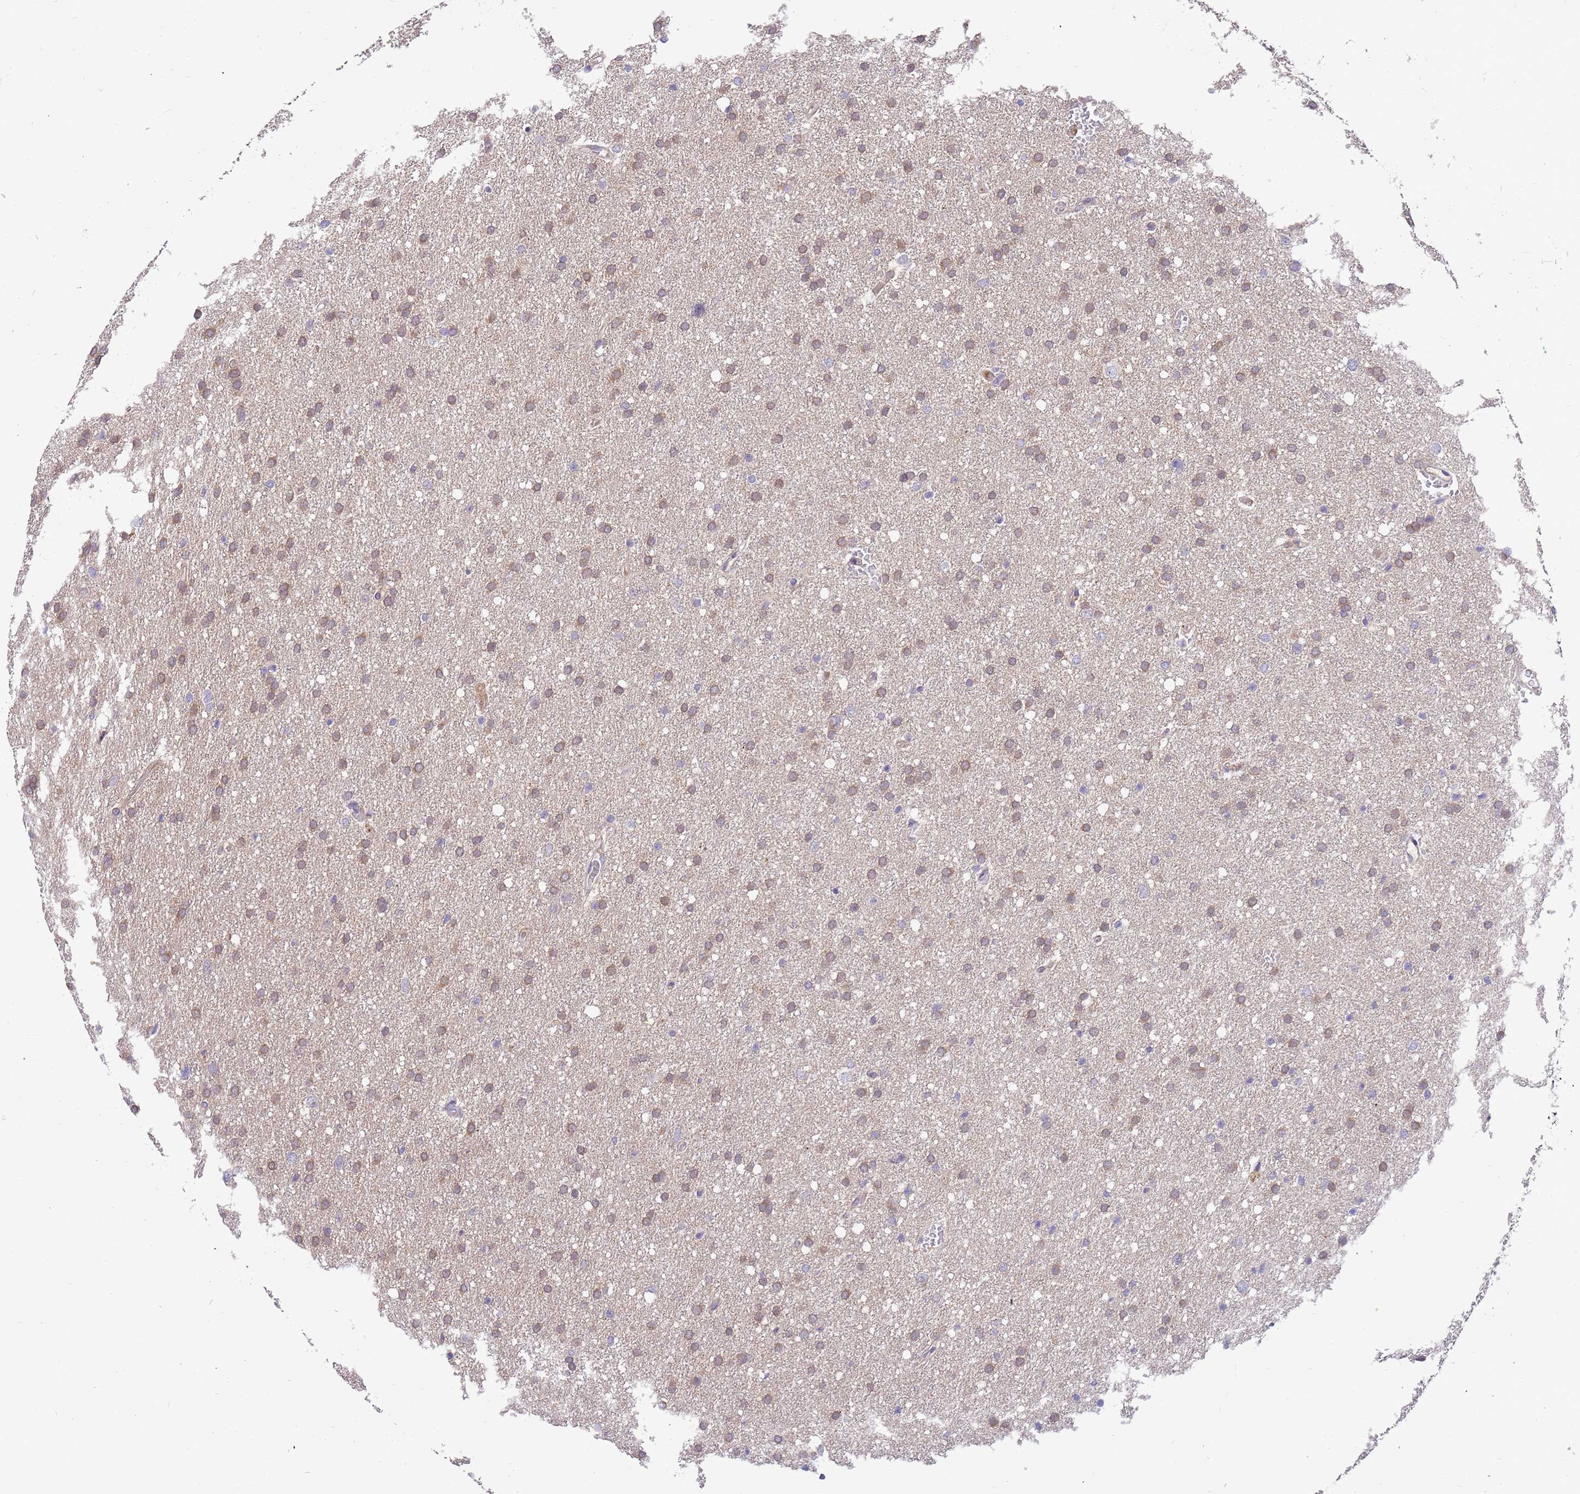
{"staining": {"intensity": "moderate", "quantity": ">75%", "location": "cytoplasmic/membranous"}, "tissue": "glioma", "cell_type": "Tumor cells", "image_type": "cancer", "snomed": [{"axis": "morphology", "description": "Glioma, malignant, High grade"}, {"axis": "topography", "description": "Cerebral cortex"}], "caption": "This micrograph shows glioma stained with IHC to label a protein in brown. The cytoplasmic/membranous of tumor cells show moderate positivity for the protein. Nuclei are counter-stained blue.", "gene": "MVD", "patient": {"sex": "female", "age": 36}}